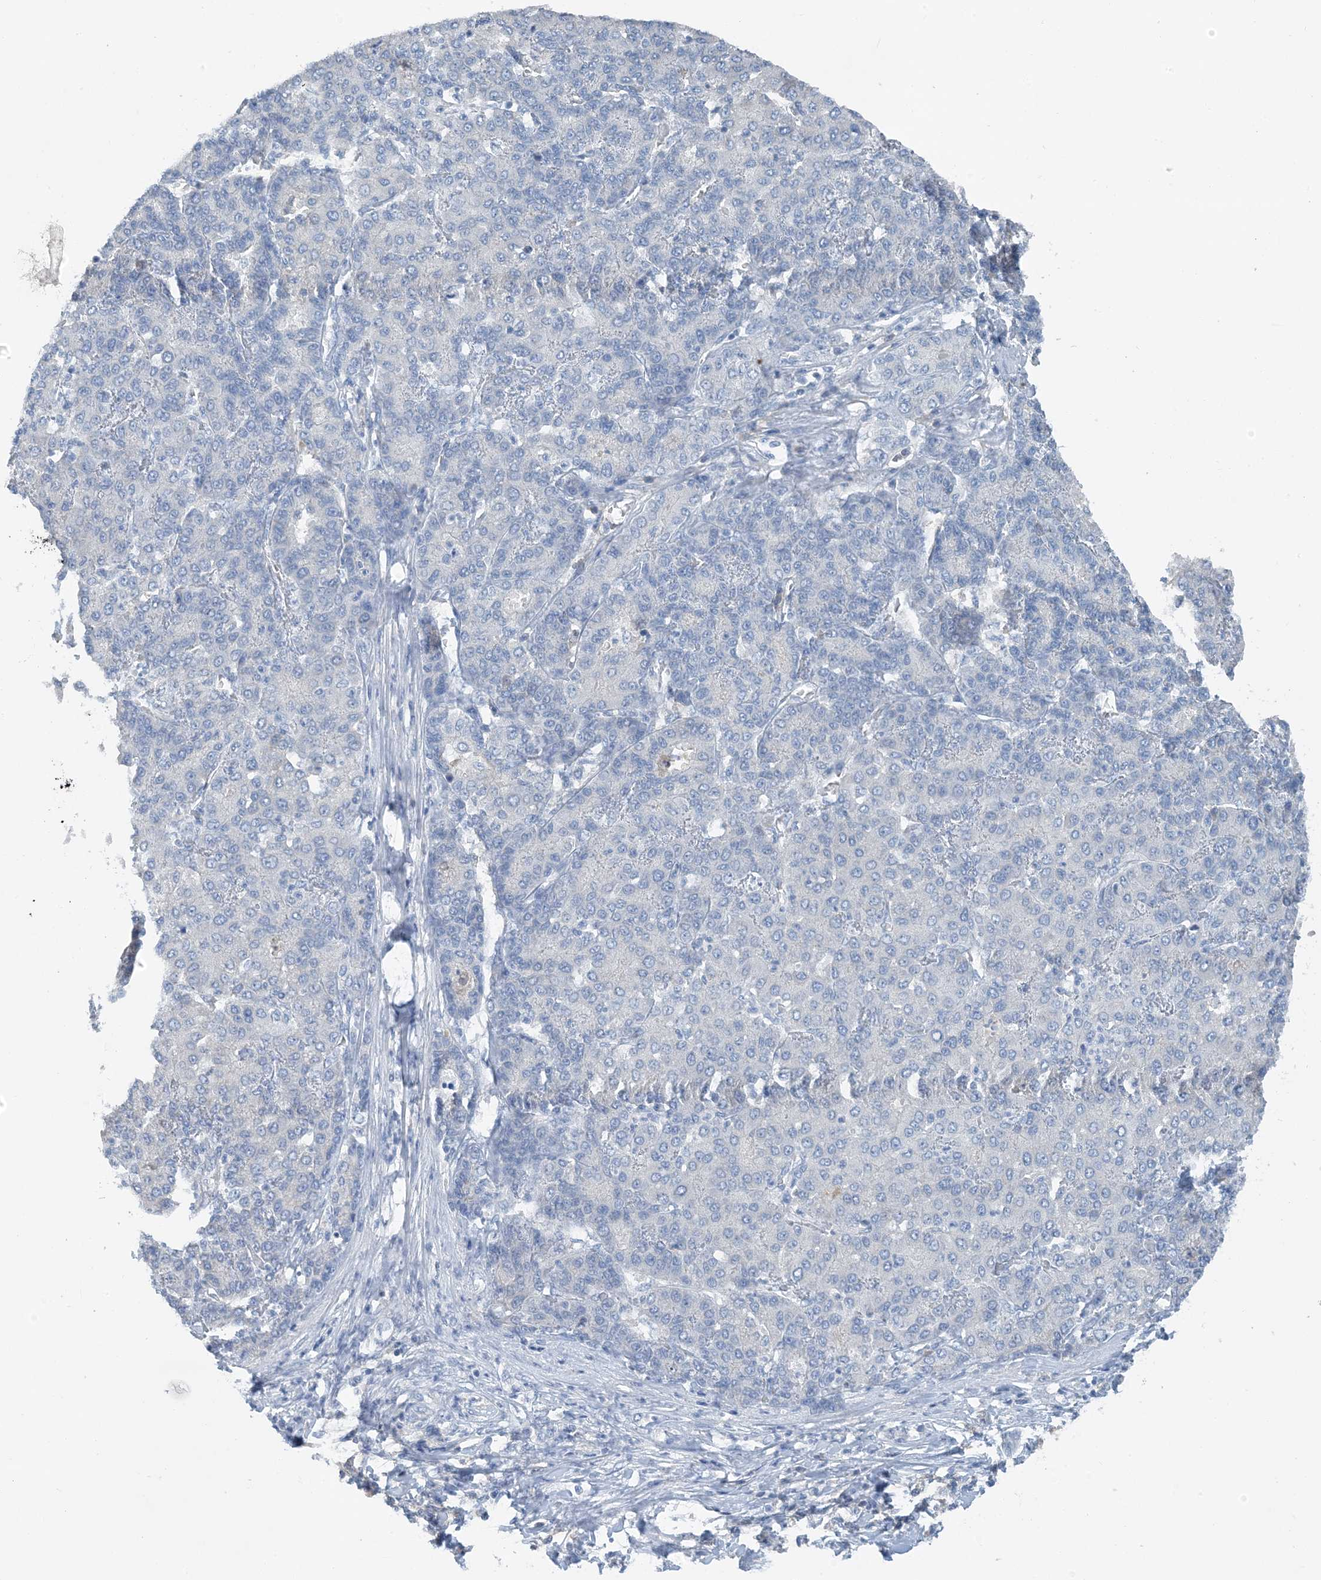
{"staining": {"intensity": "negative", "quantity": "none", "location": "none"}, "tissue": "liver cancer", "cell_type": "Tumor cells", "image_type": "cancer", "snomed": [{"axis": "morphology", "description": "Carcinoma, Hepatocellular, NOS"}, {"axis": "topography", "description": "Liver"}], "caption": "Tumor cells show no significant protein expression in hepatocellular carcinoma (liver).", "gene": "CTRL", "patient": {"sex": "male", "age": 65}}